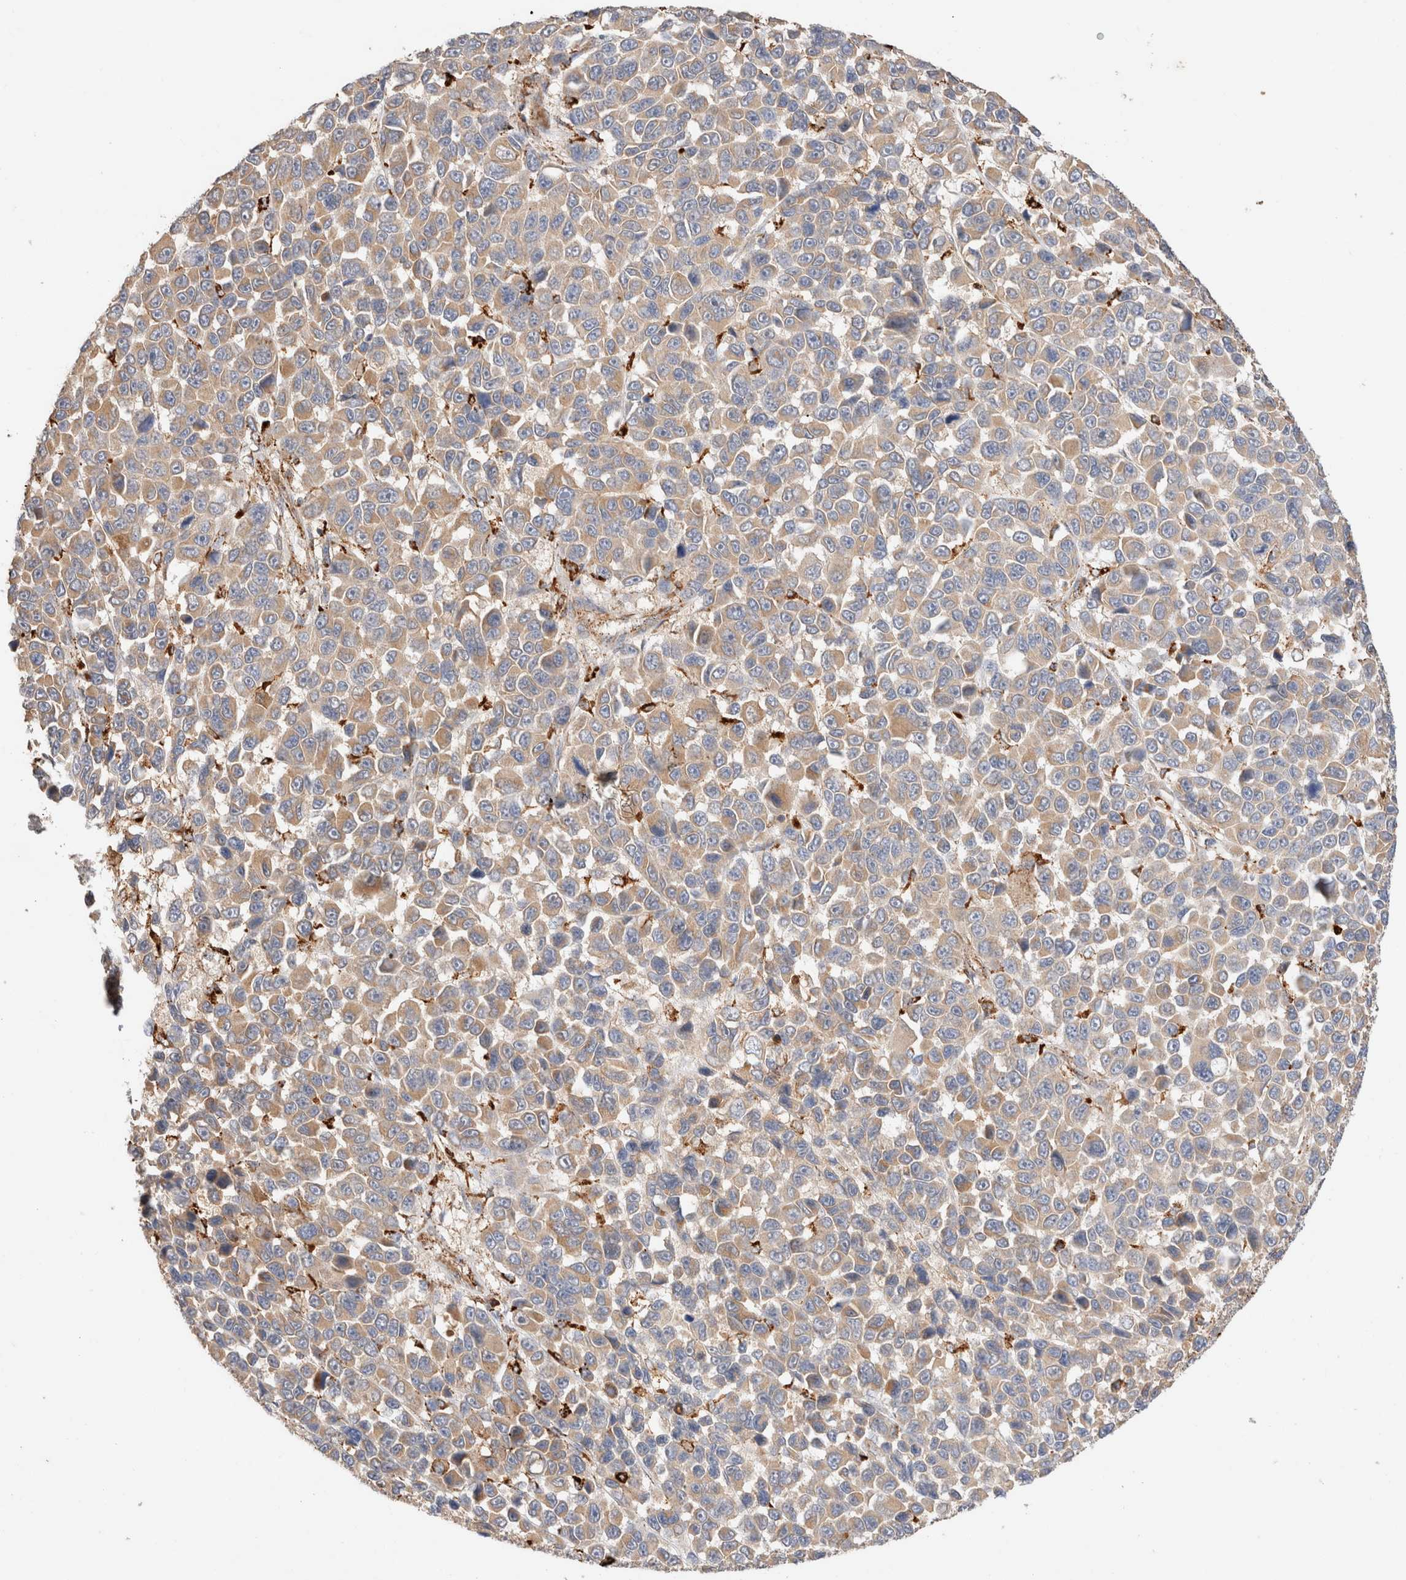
{"staining": {"intensity": "weak", "quantity": "25%-75%", "location": "cytoplasmic/membranous"}, "tissue": "melanoma", "cell_type": "Tumor cells", "image_type": "cancer", "snomed": [{"axis": "morphology", "description": "Malignant melanoma, NOS"}, {"axis": "topography", "description": "Skin"}], "caption": "This is an image of IHC staining of malignant melanoma, which shows weak staining in the cytoplasmic/membranous of tumor cells.", "gene": "RABEPK", "patient": {"sex": "male", "age": 53}}